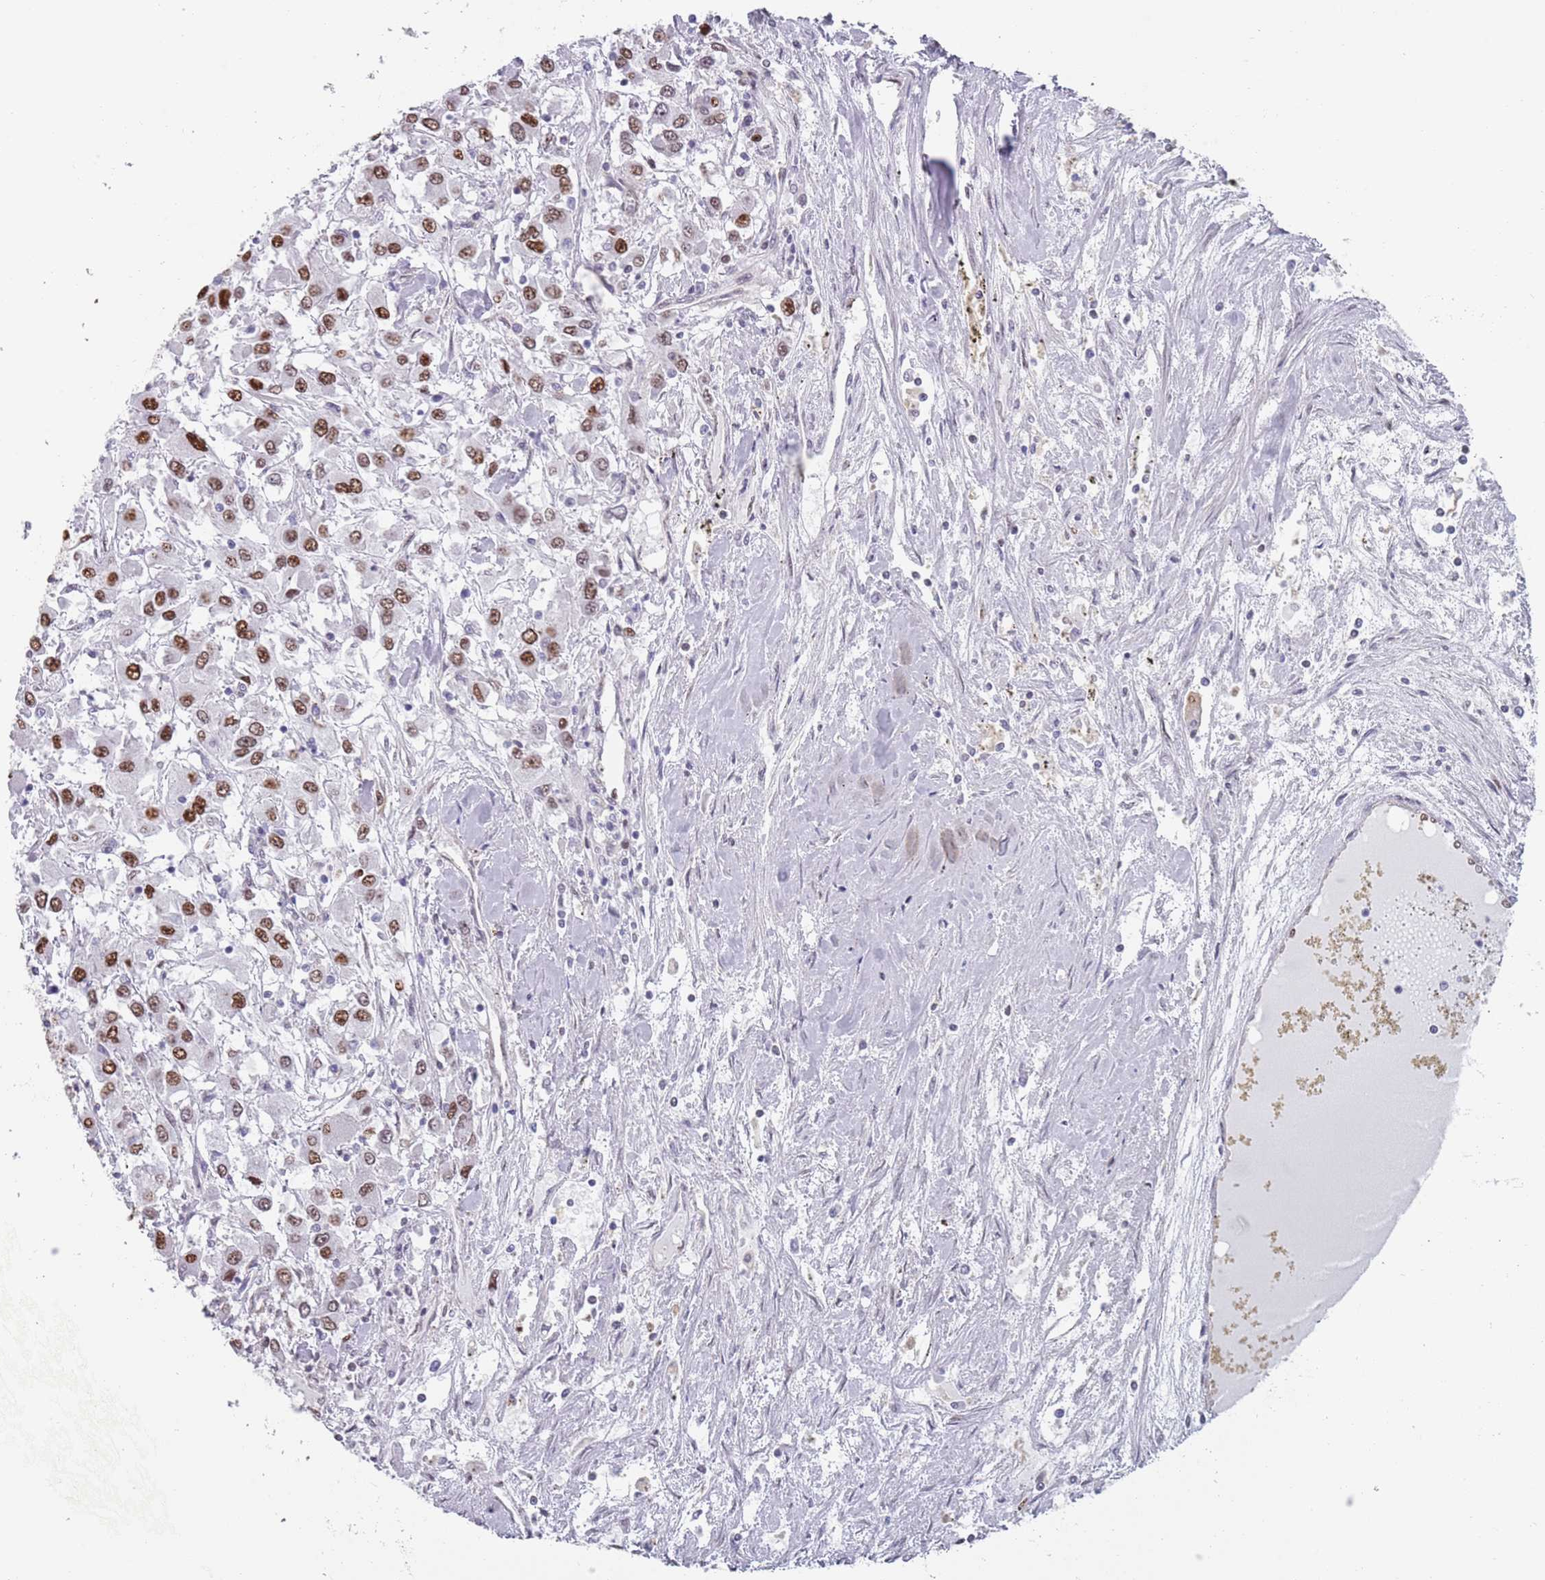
{"staining": {"intensity": "moderate", "quantity": ">75%", "location": "nuclear"}, "tissue": "renal cancer", "cell_type": "Tumor cells", "image_type": "cancer", "snomed": [{"axis": "morphology", "description": "Adenocarcinoma, NOS"}, {"axis": "topography", "description": "Kidney"}], "caption": "DAB immunohistochemical staining of human renal cancer (adenocarcinoma) displays moderate nuclear protein staining in about >75% of tumor cells.", "gene": "MFSD12", "patient": {"sex": "female", "age": 67}}